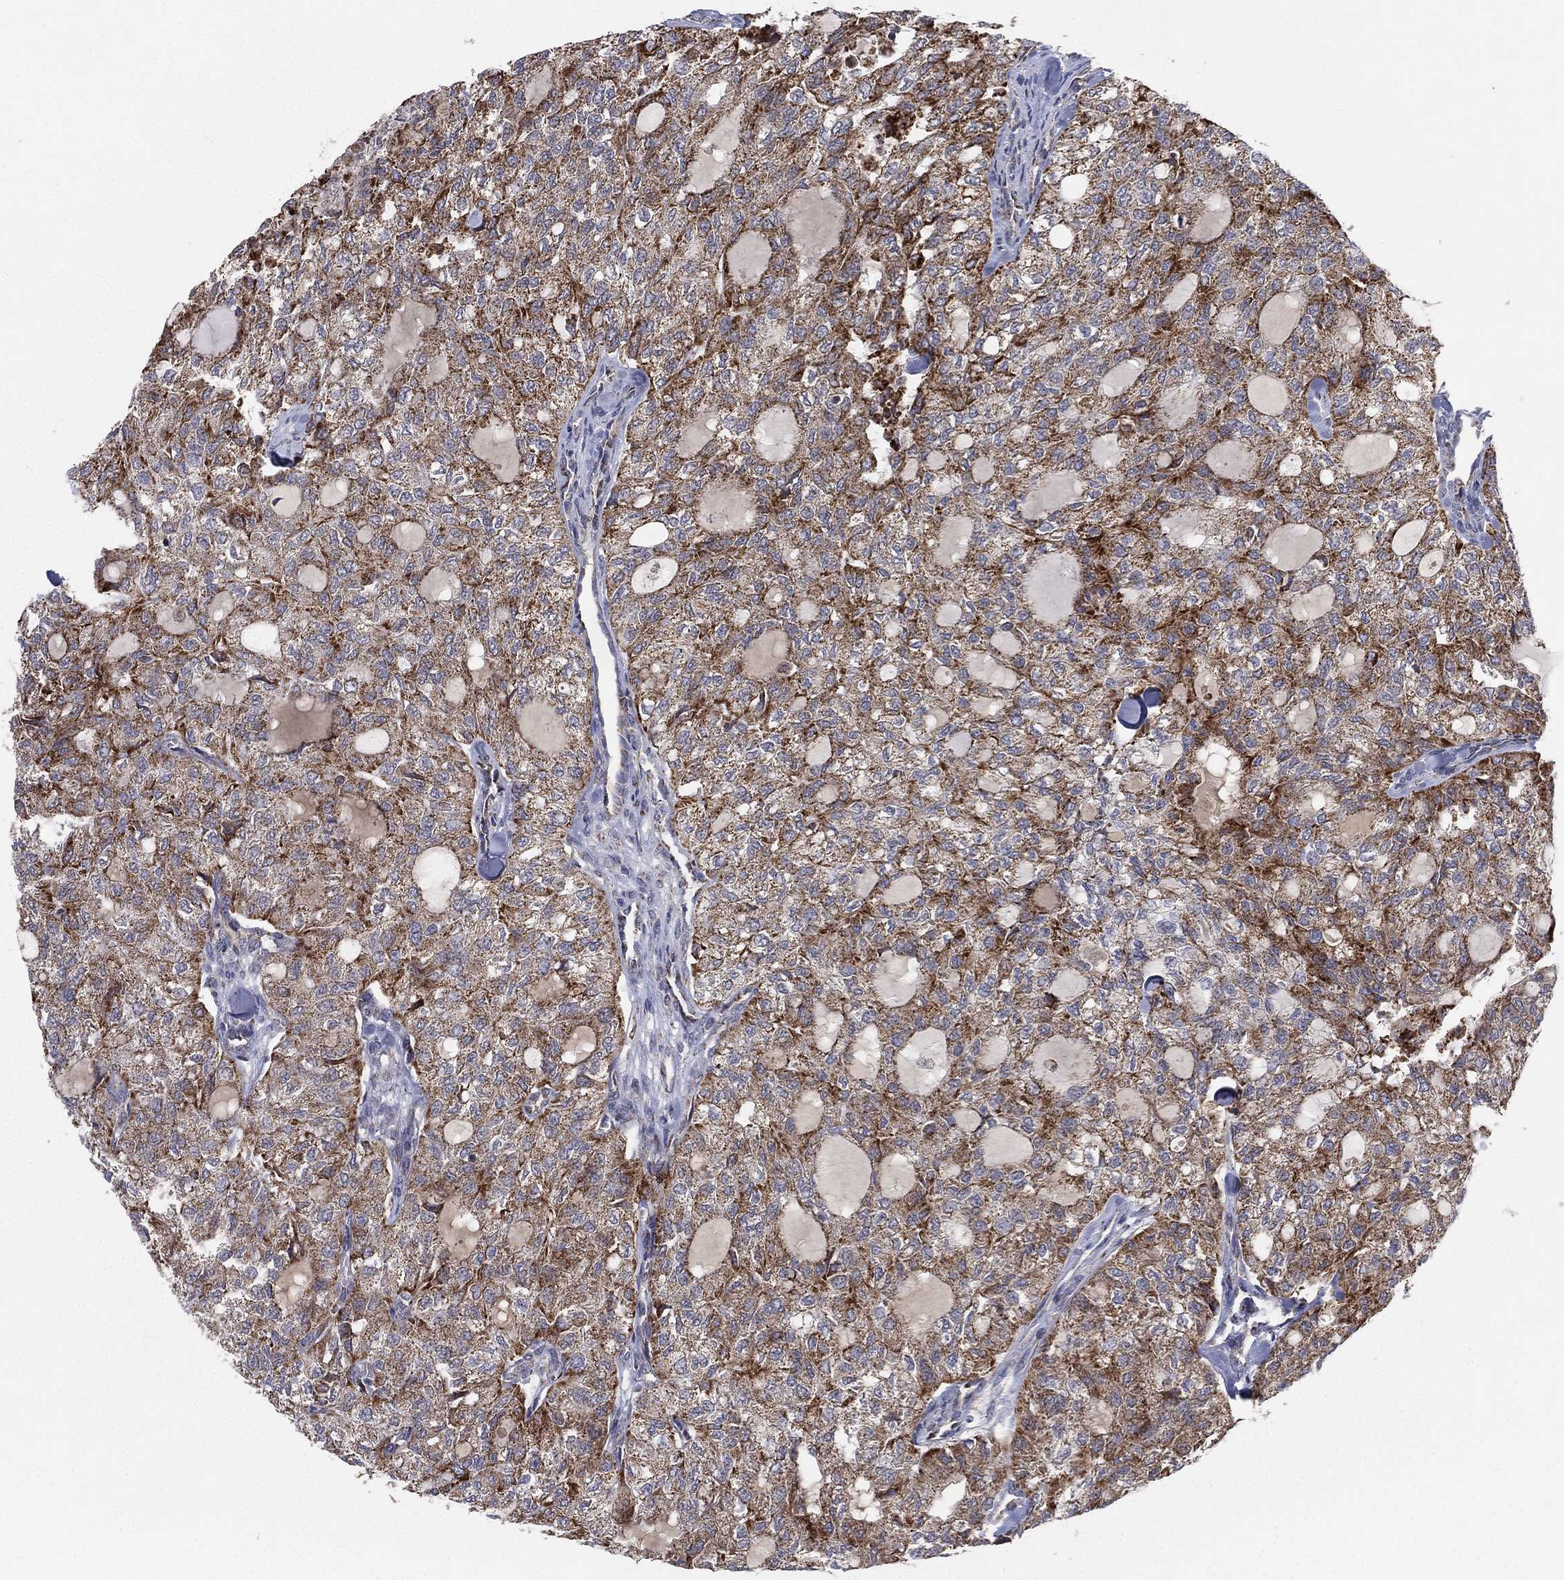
{"staining": {"intensity": "strong", "quantity": "25%-75%", "location": "cytoplasmic/membranous"}, "tissue": "thyroid cancer", "cell_type": "Tumor cells", "image_type": "cancer", "snomed": [{"axis": "morphology", "description": "Follicular adenoma carcinoma, NOS"}, {"axis": "topography", "description": "Thyroid gland"}], "caption": "Immunohistochemistry (IHC) image of follicular adenoma carcinoma (thyroid) stained for a protein (brown), which reveals high levels of strong cytoplasmic/membranous expression in about 25%-75% of tumor cells.", "gene": "PSMG4", "patient": {"sex": "male", "age": 75}}